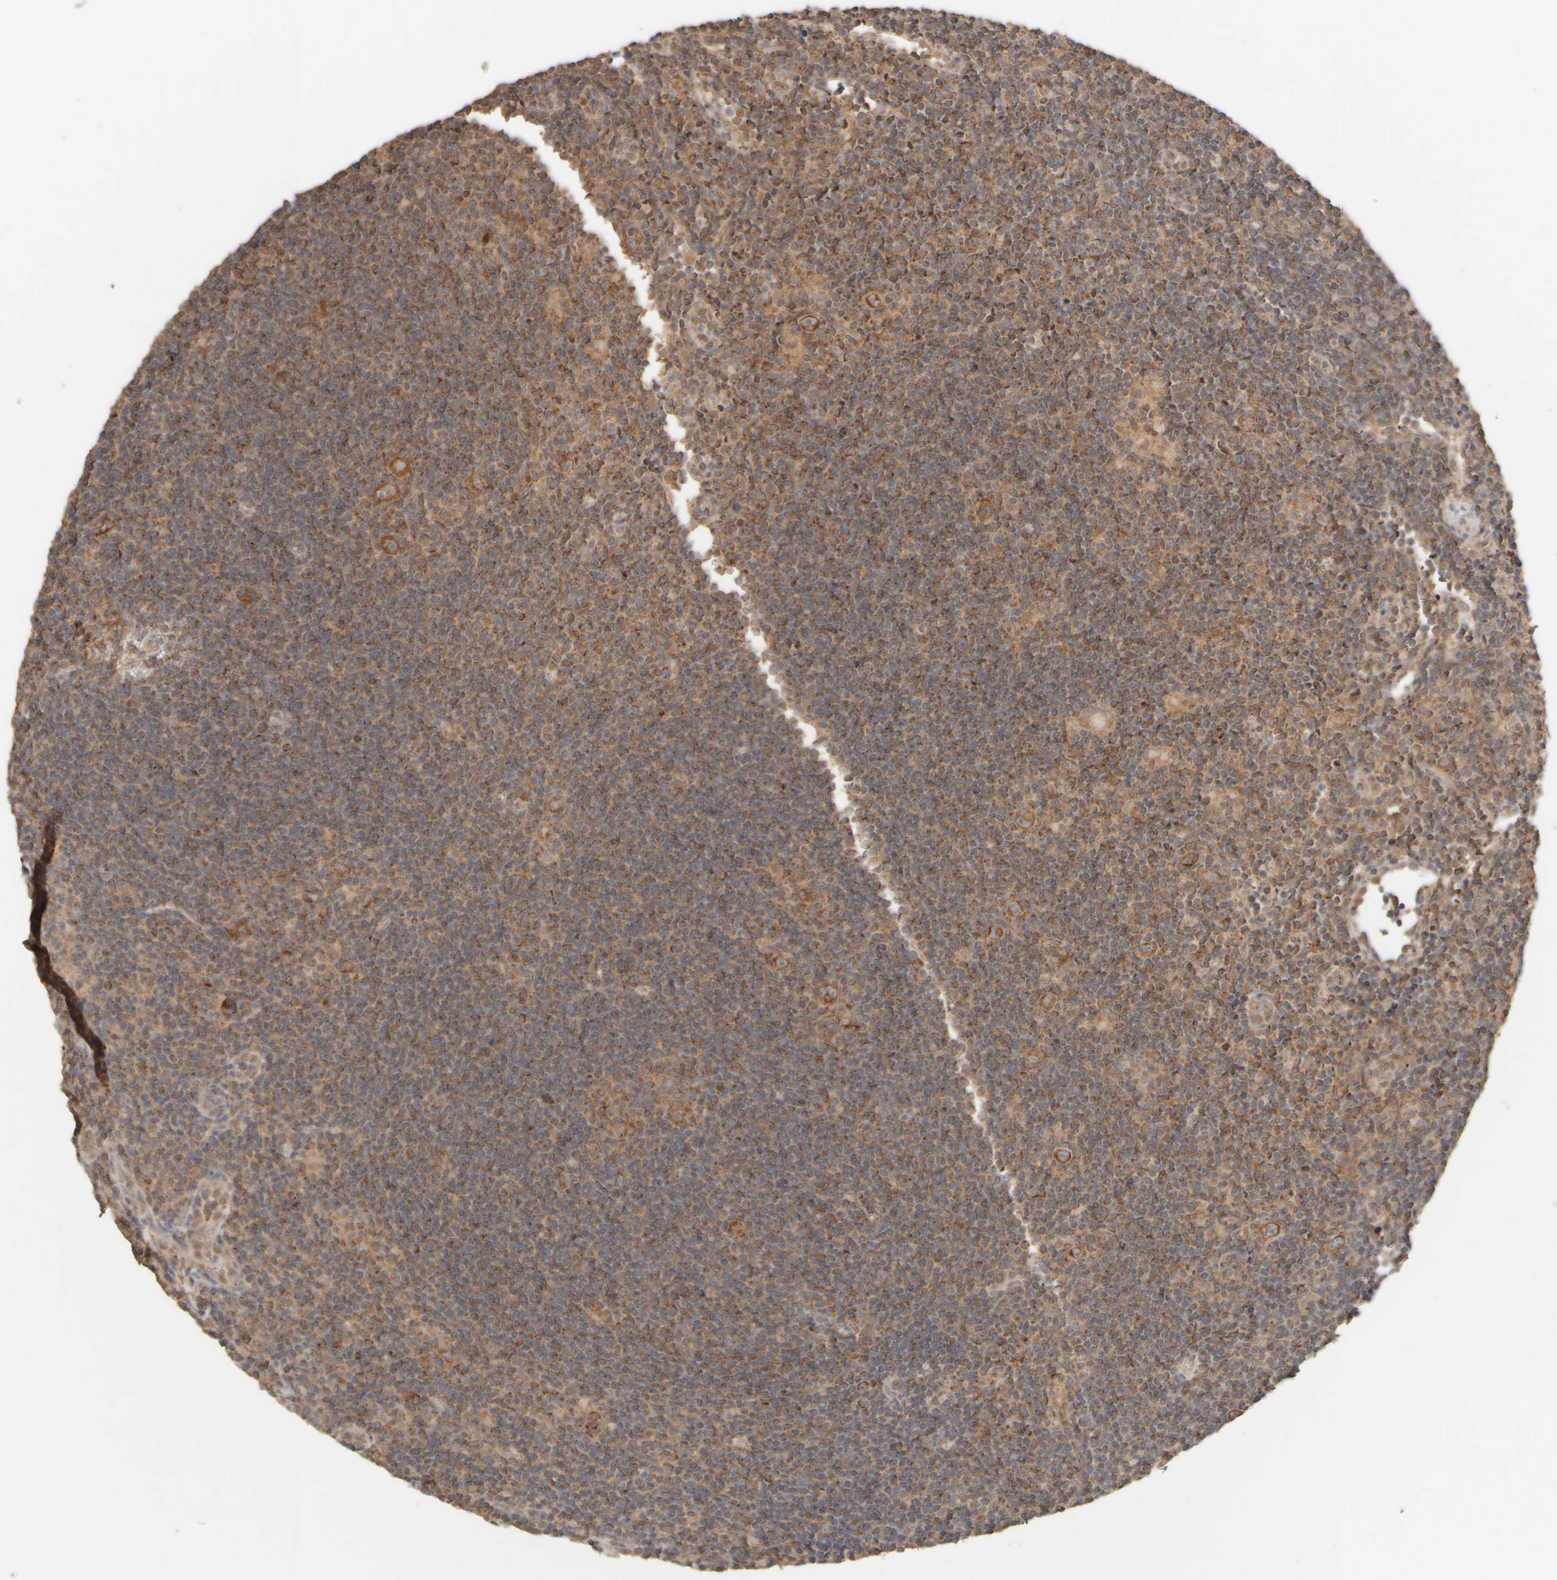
{"staining": {"intensity": "strong", "quantity": "25%-75%", "location": "cytoplasmic/membranous"}, "tissue": "lymphoma", "cell_type": "Tumor cells", "image_type": "cancer", "snomed": [{"axis": "morphology", "description": "Hodgkin's disease, NOS"}, {"axis": "topography", "description": "Lymph node"}], "caption": "Protein expression analysis of lymphoma demonstrates strong cytoplasmic/membranous expression in about 25%-75% of tumor cells.", "gene": "EIF2B3", "patient": {"sex": "female", "age": 57}}